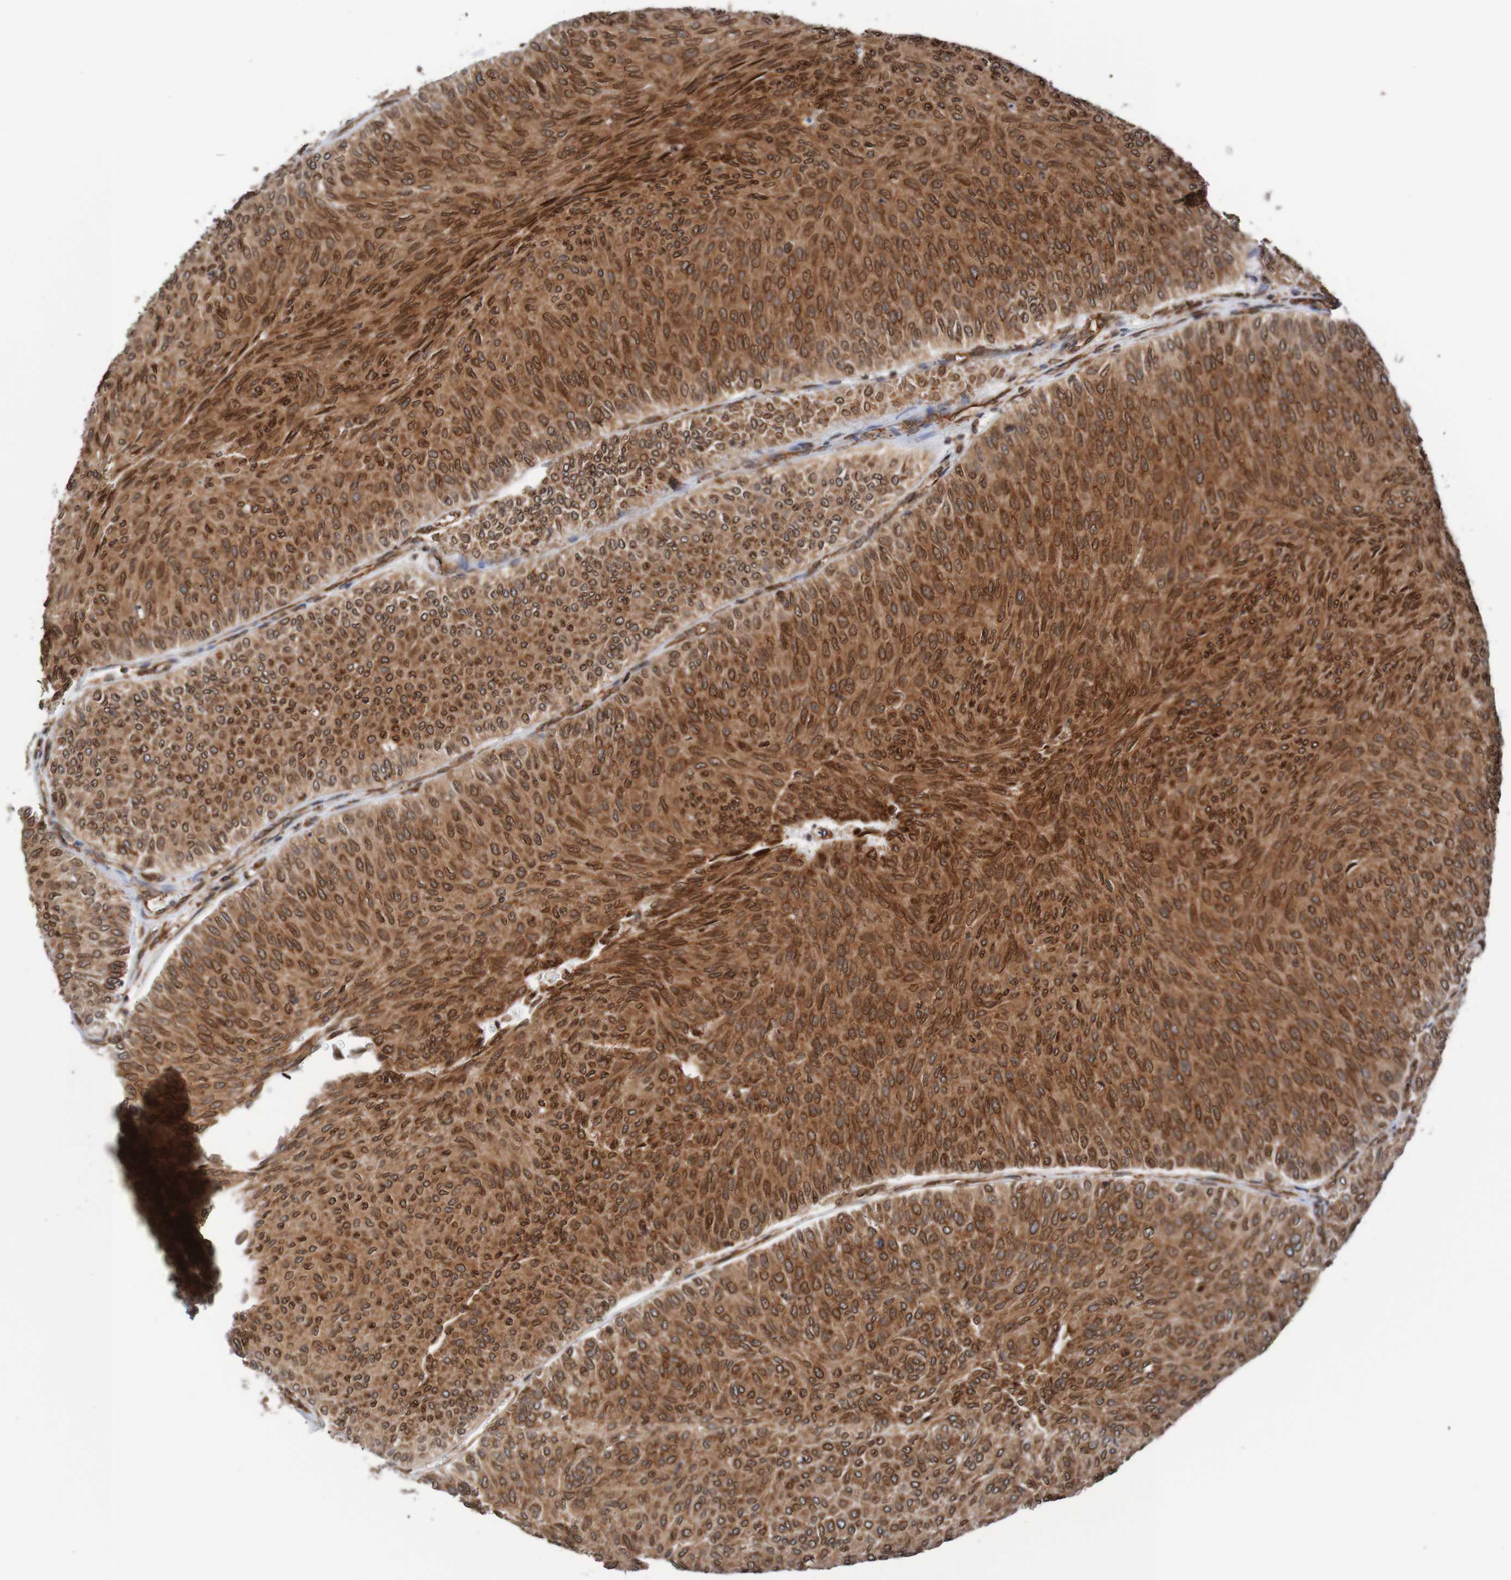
{"staining": {"intensity": "strong", "quantity": ">75%", "location": "cytoplasmic/membranous,nuclear"}, "tissue": "urothelial cancer", "cell_type": "Tumor cells", "image_type": "cancer", "snomed": [{"axis": "morphology", "description": "Urothelial carcinoma, Low grade"}, {"axis": "topography", "description": "Urinary bladder"}], "caption": "IHC (DAB) staining of human urothelial cancer demonstrates strong cytoplasmic/membranous and nuclear protein staining in about >75% of tumor cells.", "gene": "TMEM109", "patient": {"sex": "male", "age": 78}}